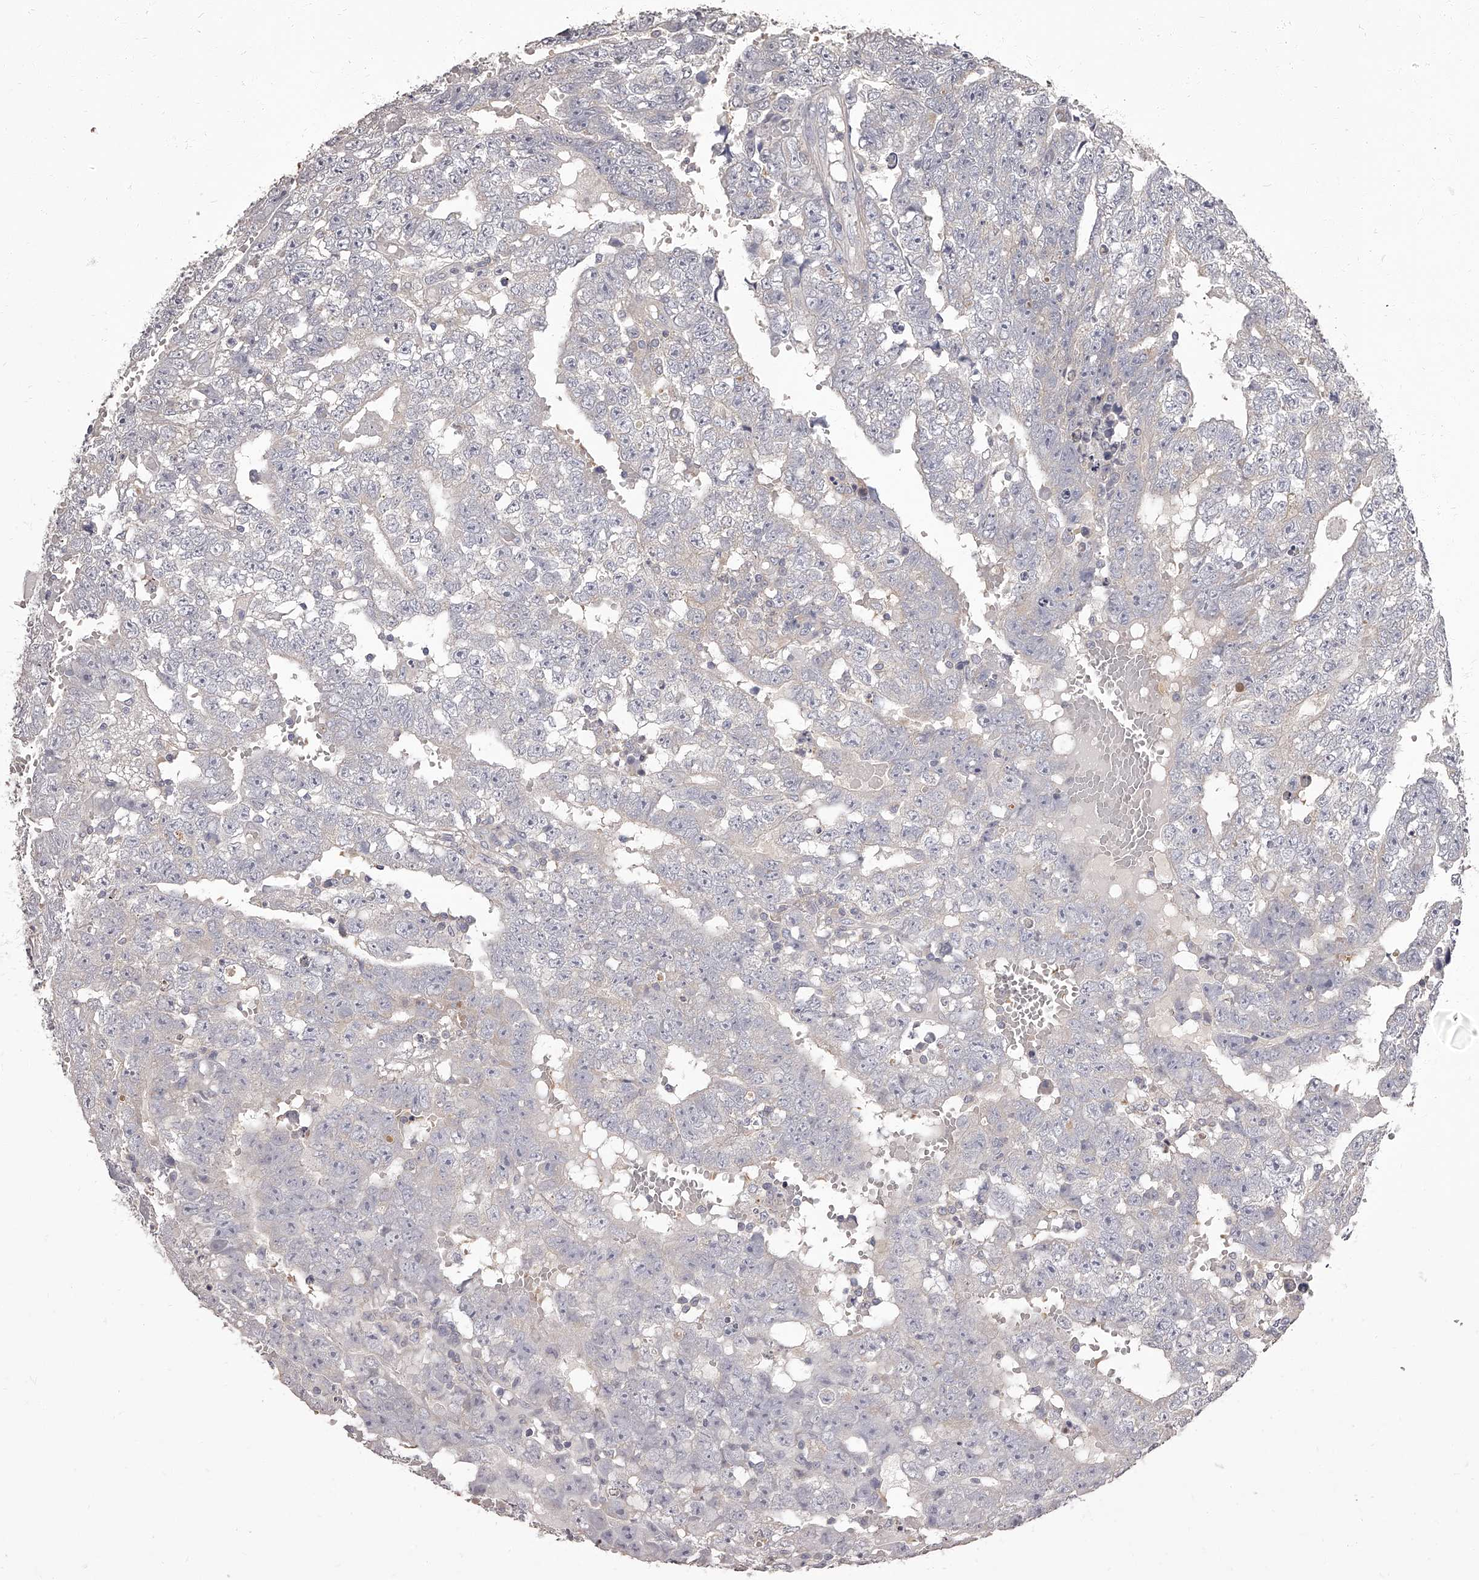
{"staining": {"intensity": "negative", "quantity": "none", "location": "none"}, "tissue": "testis cancer", "cell_type": "Tumor cells", "image_type": "cancer", "snomed": [{"axis": "morphology", "description": "Carcinoma, Embryonal, NOS"}, {"axis": "topography", "description": "Testis"}], "caption": "Photomicrograph shows no significant protein expression in tumor cells of testis embryonal carcinoma. (Brightfield microscopy of DAB (3,3'-diaminobenzidine) IHC at high magnification).", "gene": "APEH", "patient": {"sex": "male", "age": 25}}